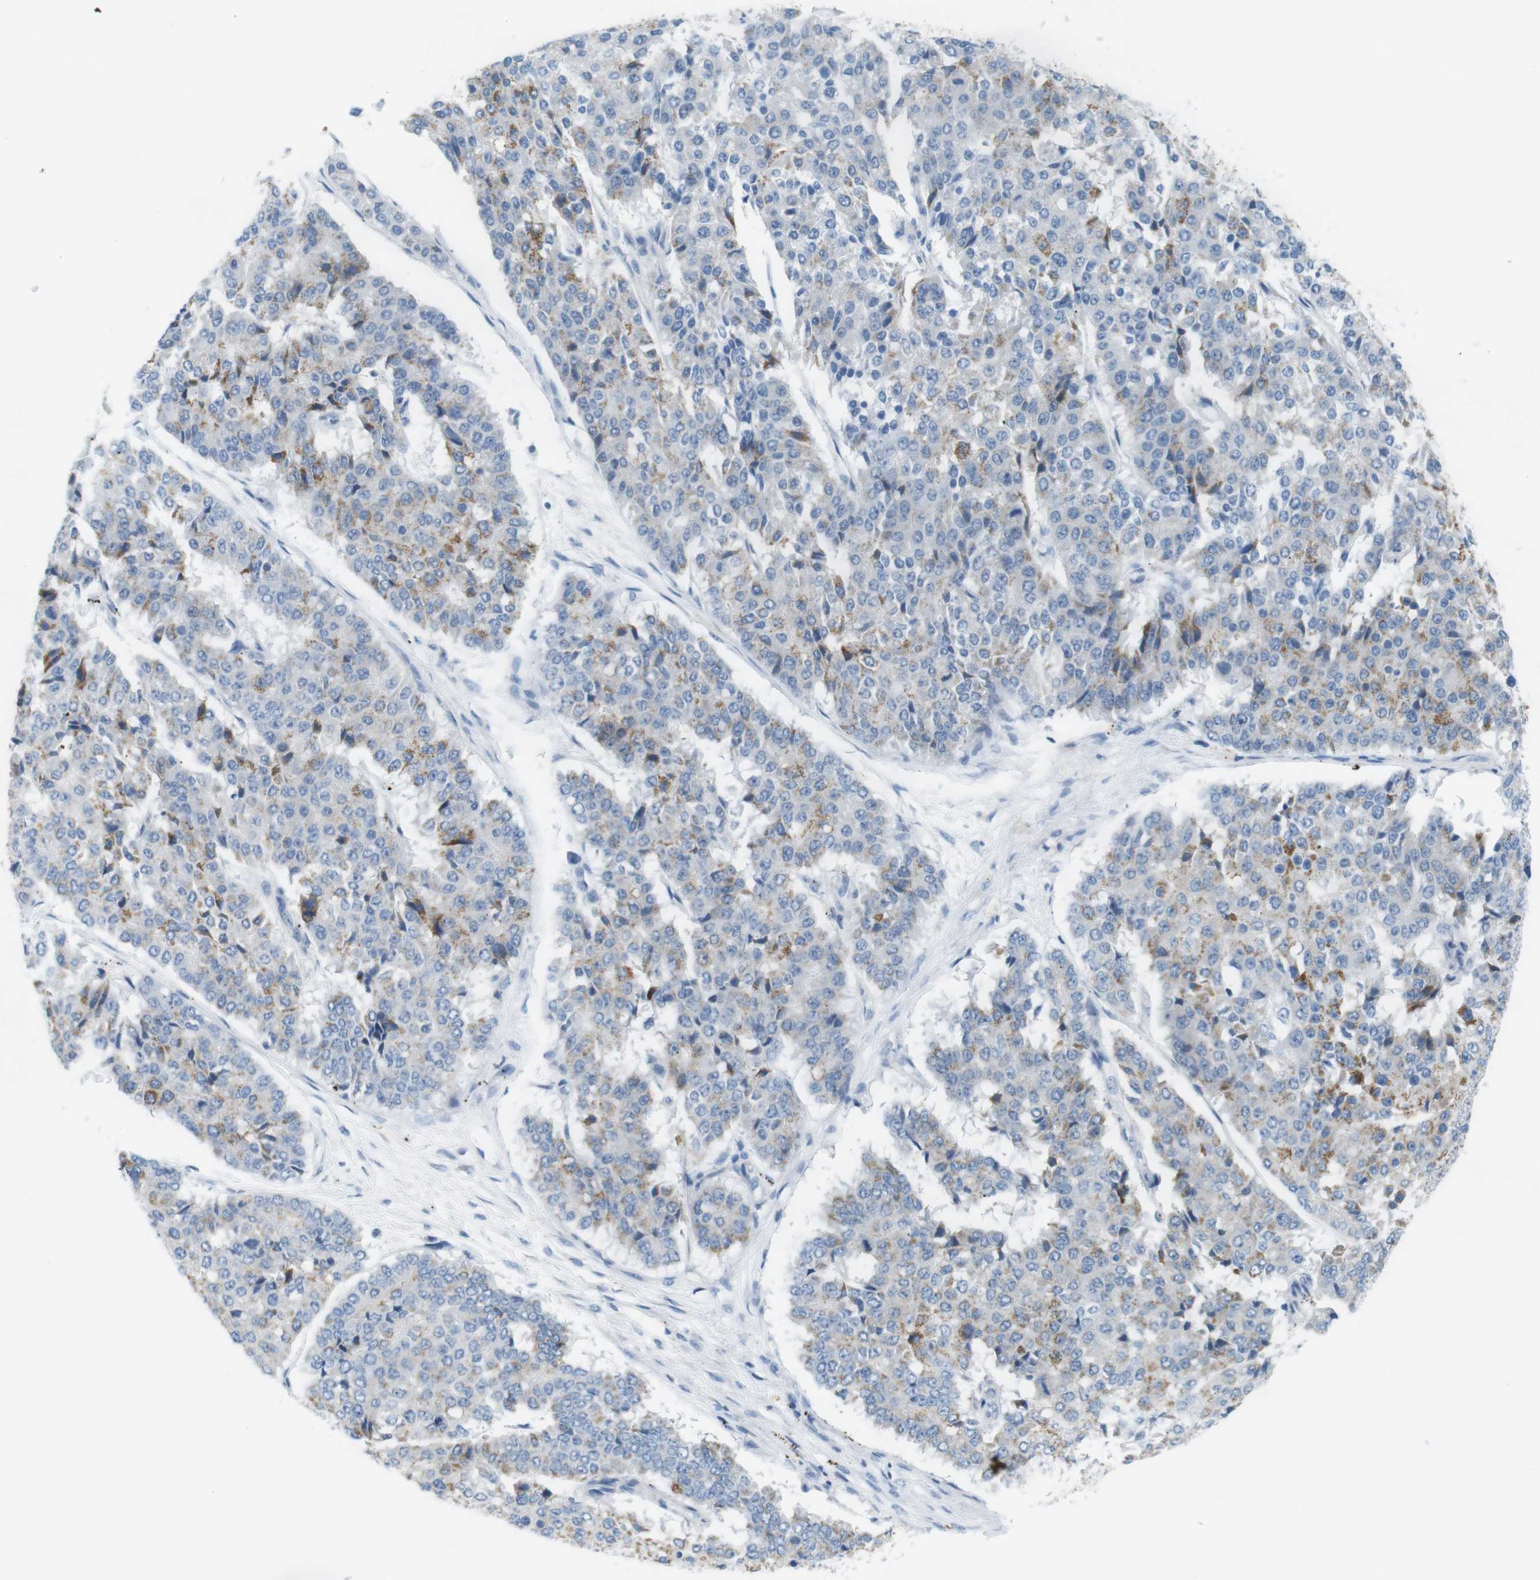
{"staining": {"intensity": "weak", "quantity": "25%-75%", "location": "cytoplasmic/membranous"}, "tissue": "pancreatic cancer", "cell_type": "Tumor cells", "image_type": "cancer", "snomed": [{"axis": "morphology", "description": "Adenocarcinoma, NOS"}, {"axis": "topography", "description": "Pancreas"}], "caption": "Weak cytoplasmic/membranous protein positivity is present in approximately 25%-75% of tumor cells in pancreatic adenocarcinoma.", "gene": "LRRK2", "patient": {"sex": "male", "age": 50}}